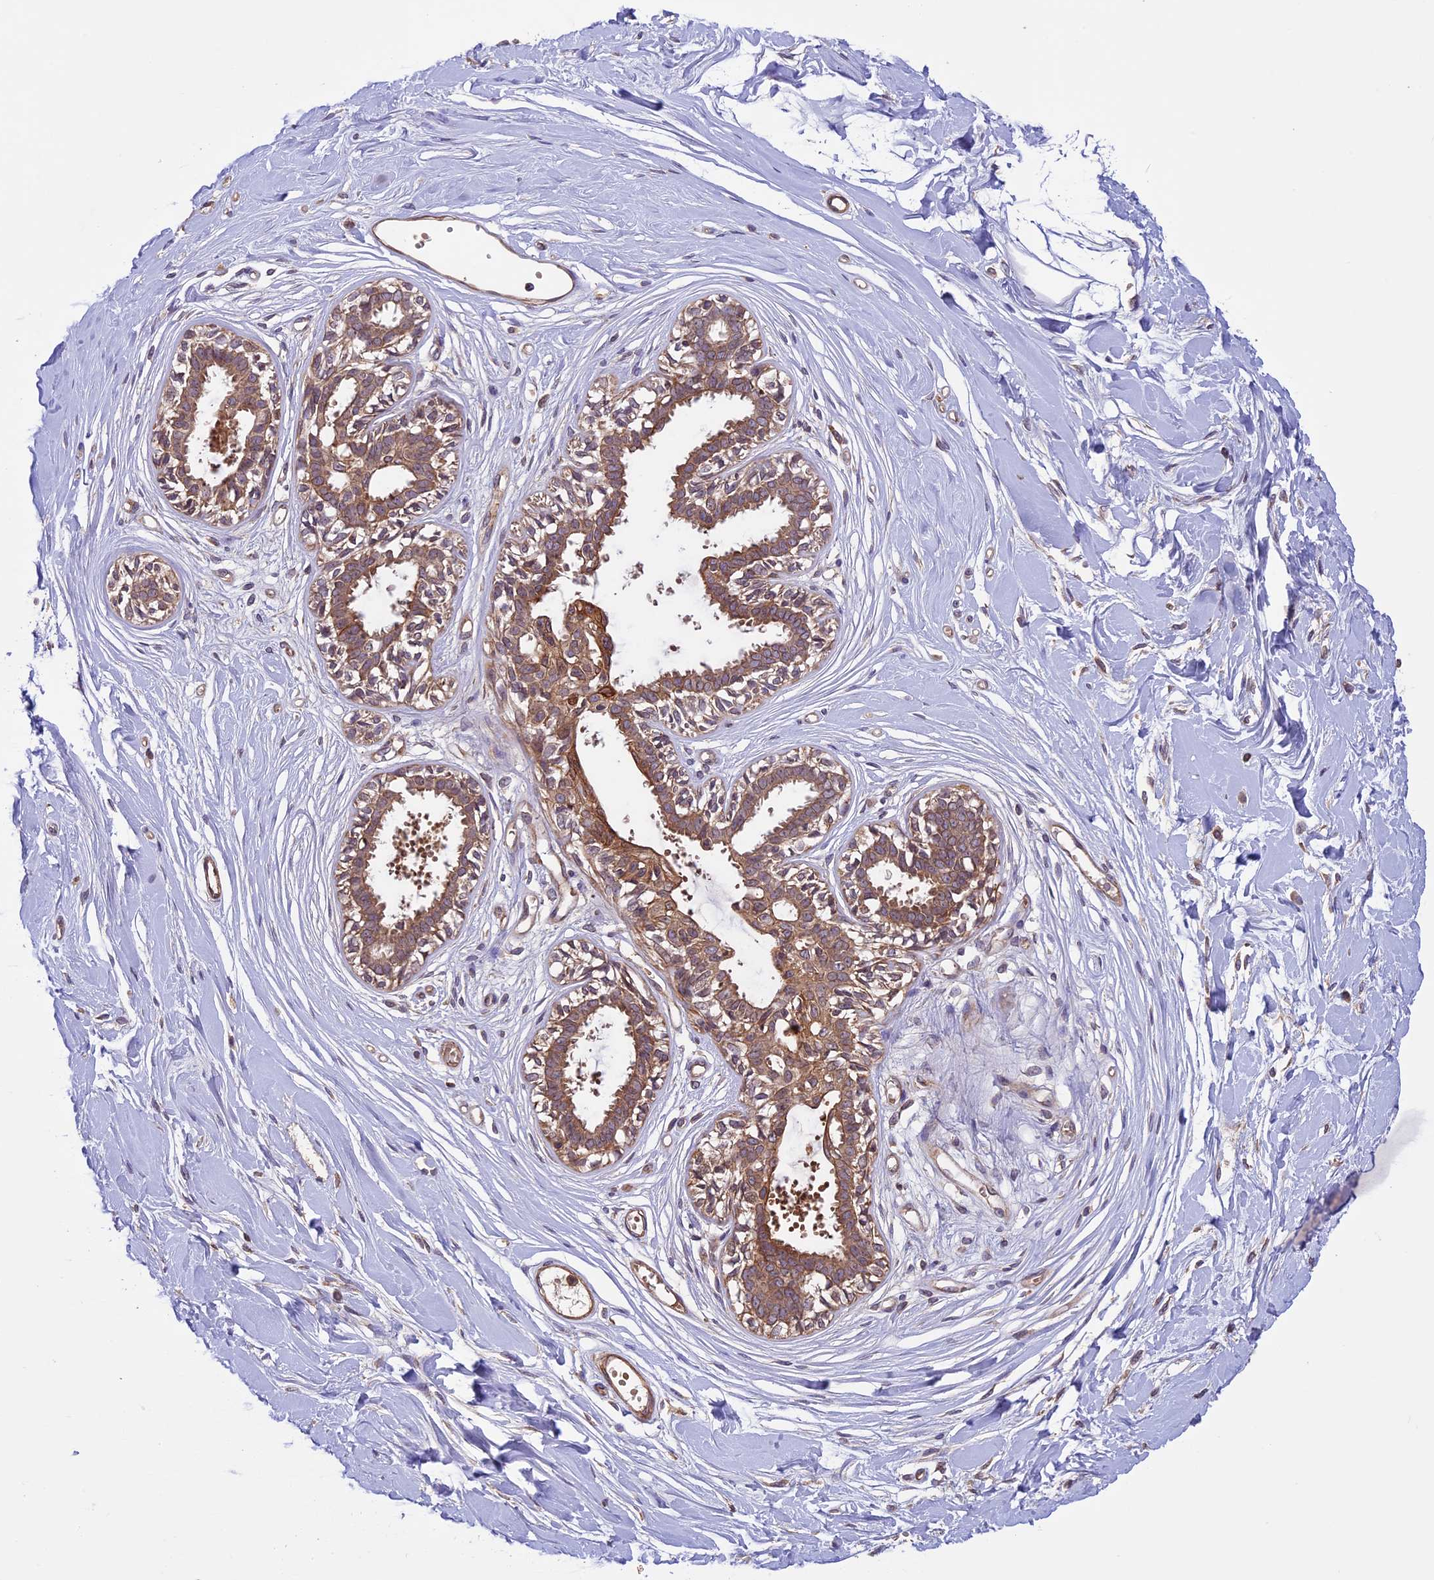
{"staining": {"intensity": "negative", "quantity": "none", "location": "none"}, "tissue": "breast", "cell_type": "Adipocytes", "image_type": "normal", "snomed": [{"axis": "morphology", "description": "Normal tissue, NOS"}, {"axis": "topography", "description": "Breast"}], "caption": "A high-resolution micrograph shows IHC staining of normal breast, which reveals no significant staining in adipocytes. The staining was performed using DAB (3,3'-diaminobenzidine) to visualize the protein expression in brown, while the nuclei were stained in blue with hematoxylin (Magnification: 20x).", "gene": "CCDC125", "patient": {"sex": "female", "age": 45}}